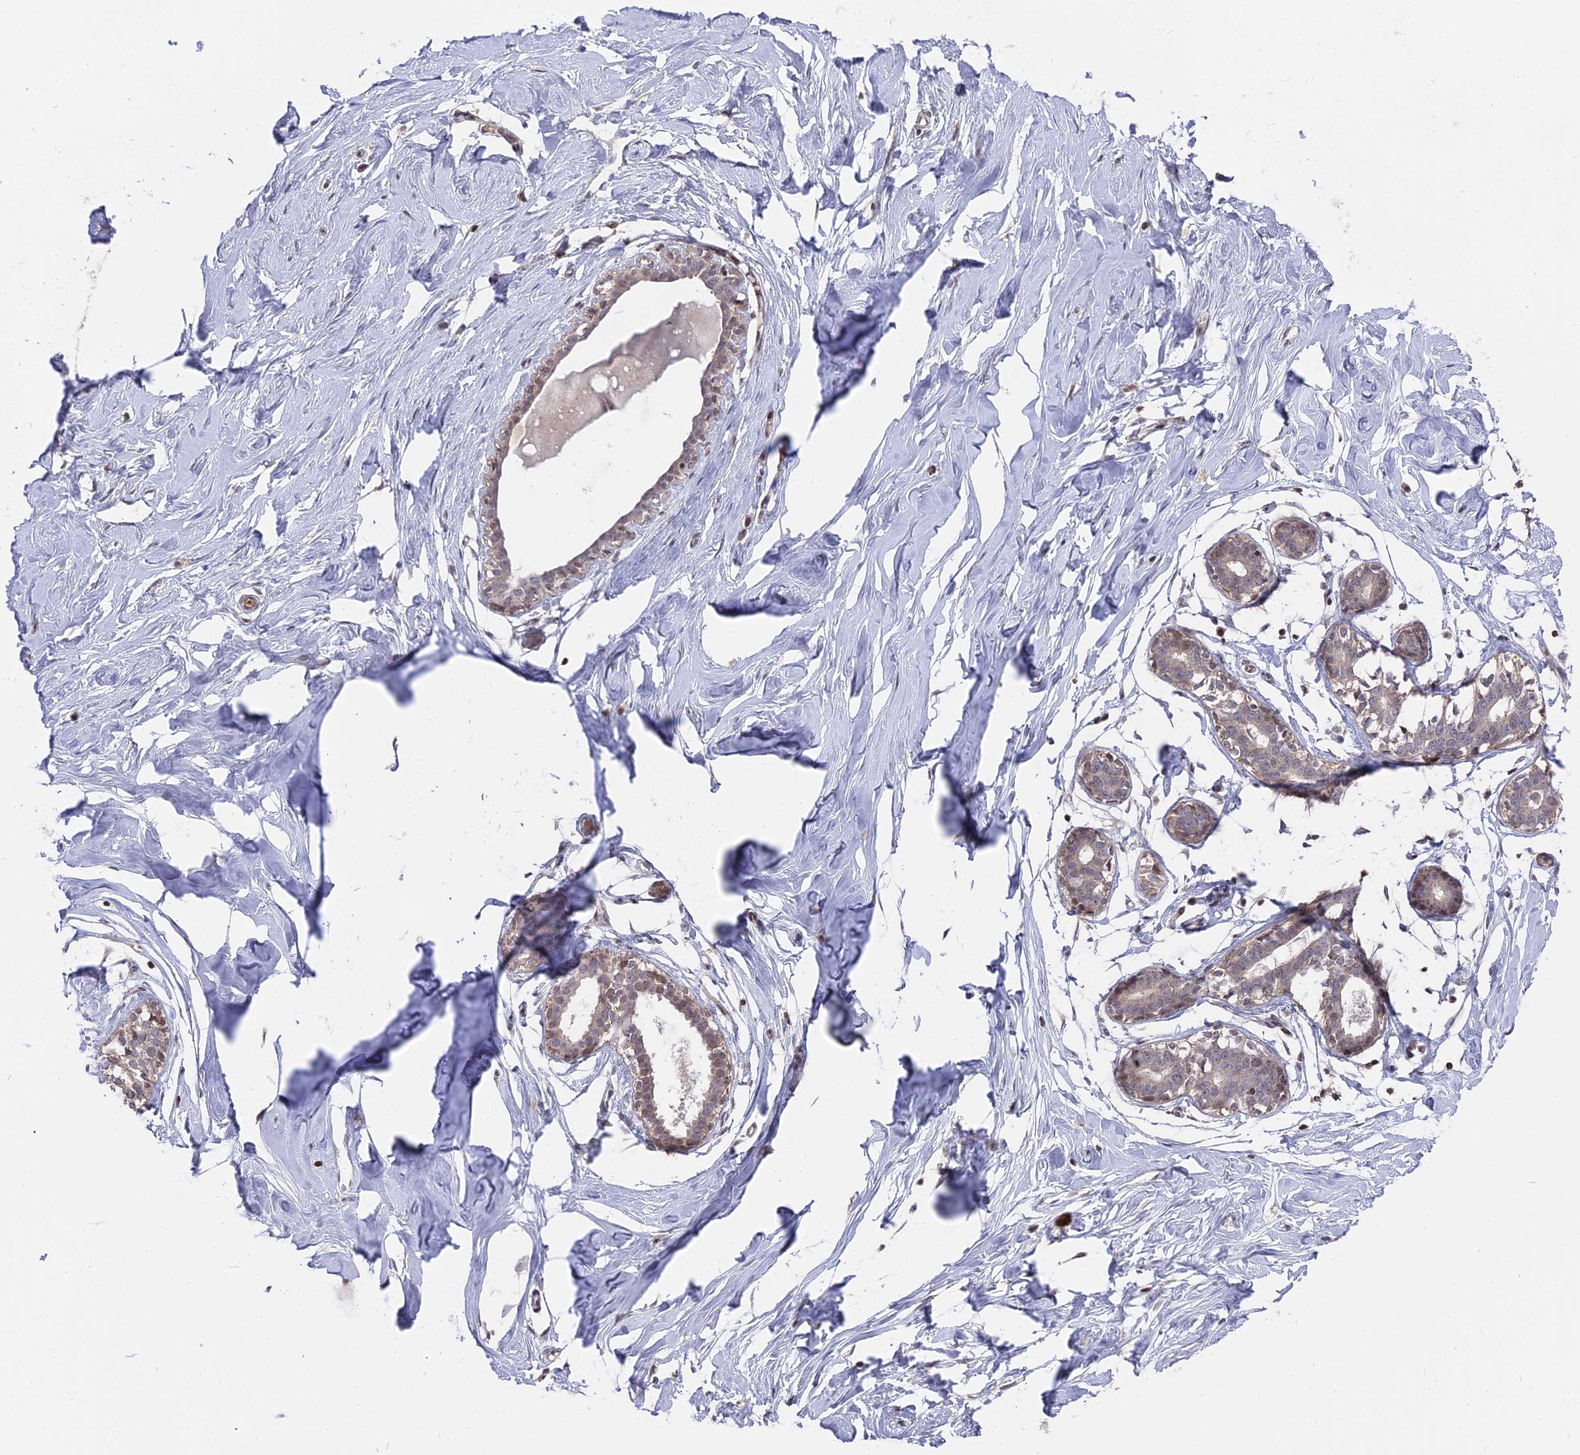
{"staining": {"intensity": "negative", "quantity": "none", "location": "none"}, "tissue": "breast", "cell_type": "Adipocytes", "image_type": "normal", "snomed": [{"axis": "morphology", "description": "Normal tissue, NOS"}, {"axis": "morphology", "description": "Adenoma, NOS"}, {"axis": "topography", "description": "Breast"}], "caption": "The IHC photomicrograph has no significant positivity in adipocytes of breast. (DAB (3,3'-diaminobenzidine) immunohistochemistry visualized using brightfield microscopy, high magnification).", "gene": "NR1H3", "patient": {"sex": "female", "age": 23}}